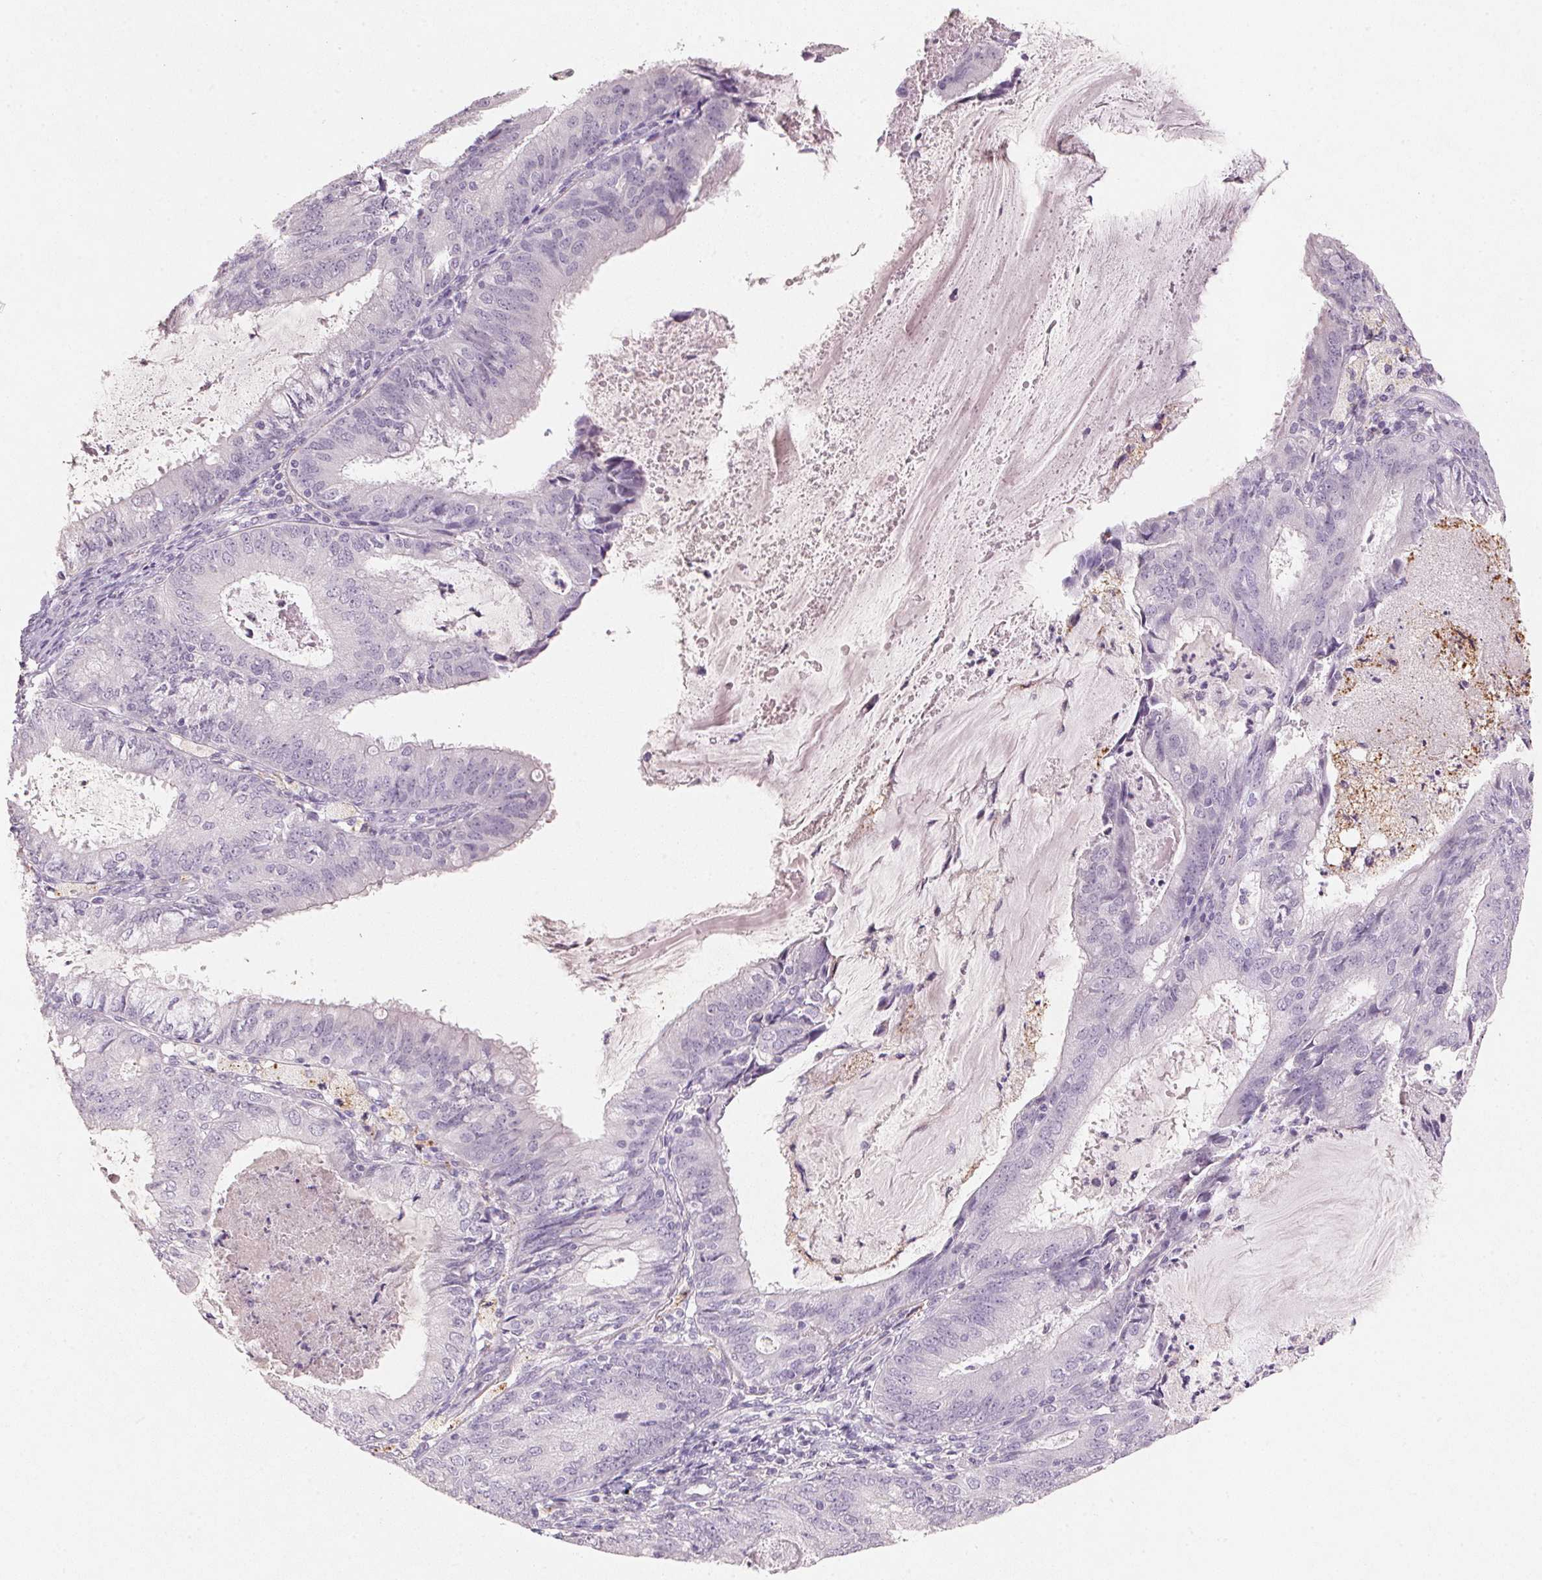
{"staining": {"intensity": "negative", "quantity": "none", "location": "none"}, "tissue": "endometrial cancer", "cell_type": "Tumor cells", "image_type": "cancer", "snomed": [{"axis": "morphology", "description": "Adenocarcinoma, NOS"}, {"axis": "topography", "description": "Endometrium"}], "caption": "IHC image of human endometrial cancer (adenocarcinoma) stained for a protein (brown), which reveals no positivity in tumor cells. Nuclei are stained in blue.", "gene": "CXCL5", "patient": {"sex": "female", "age": 57}}